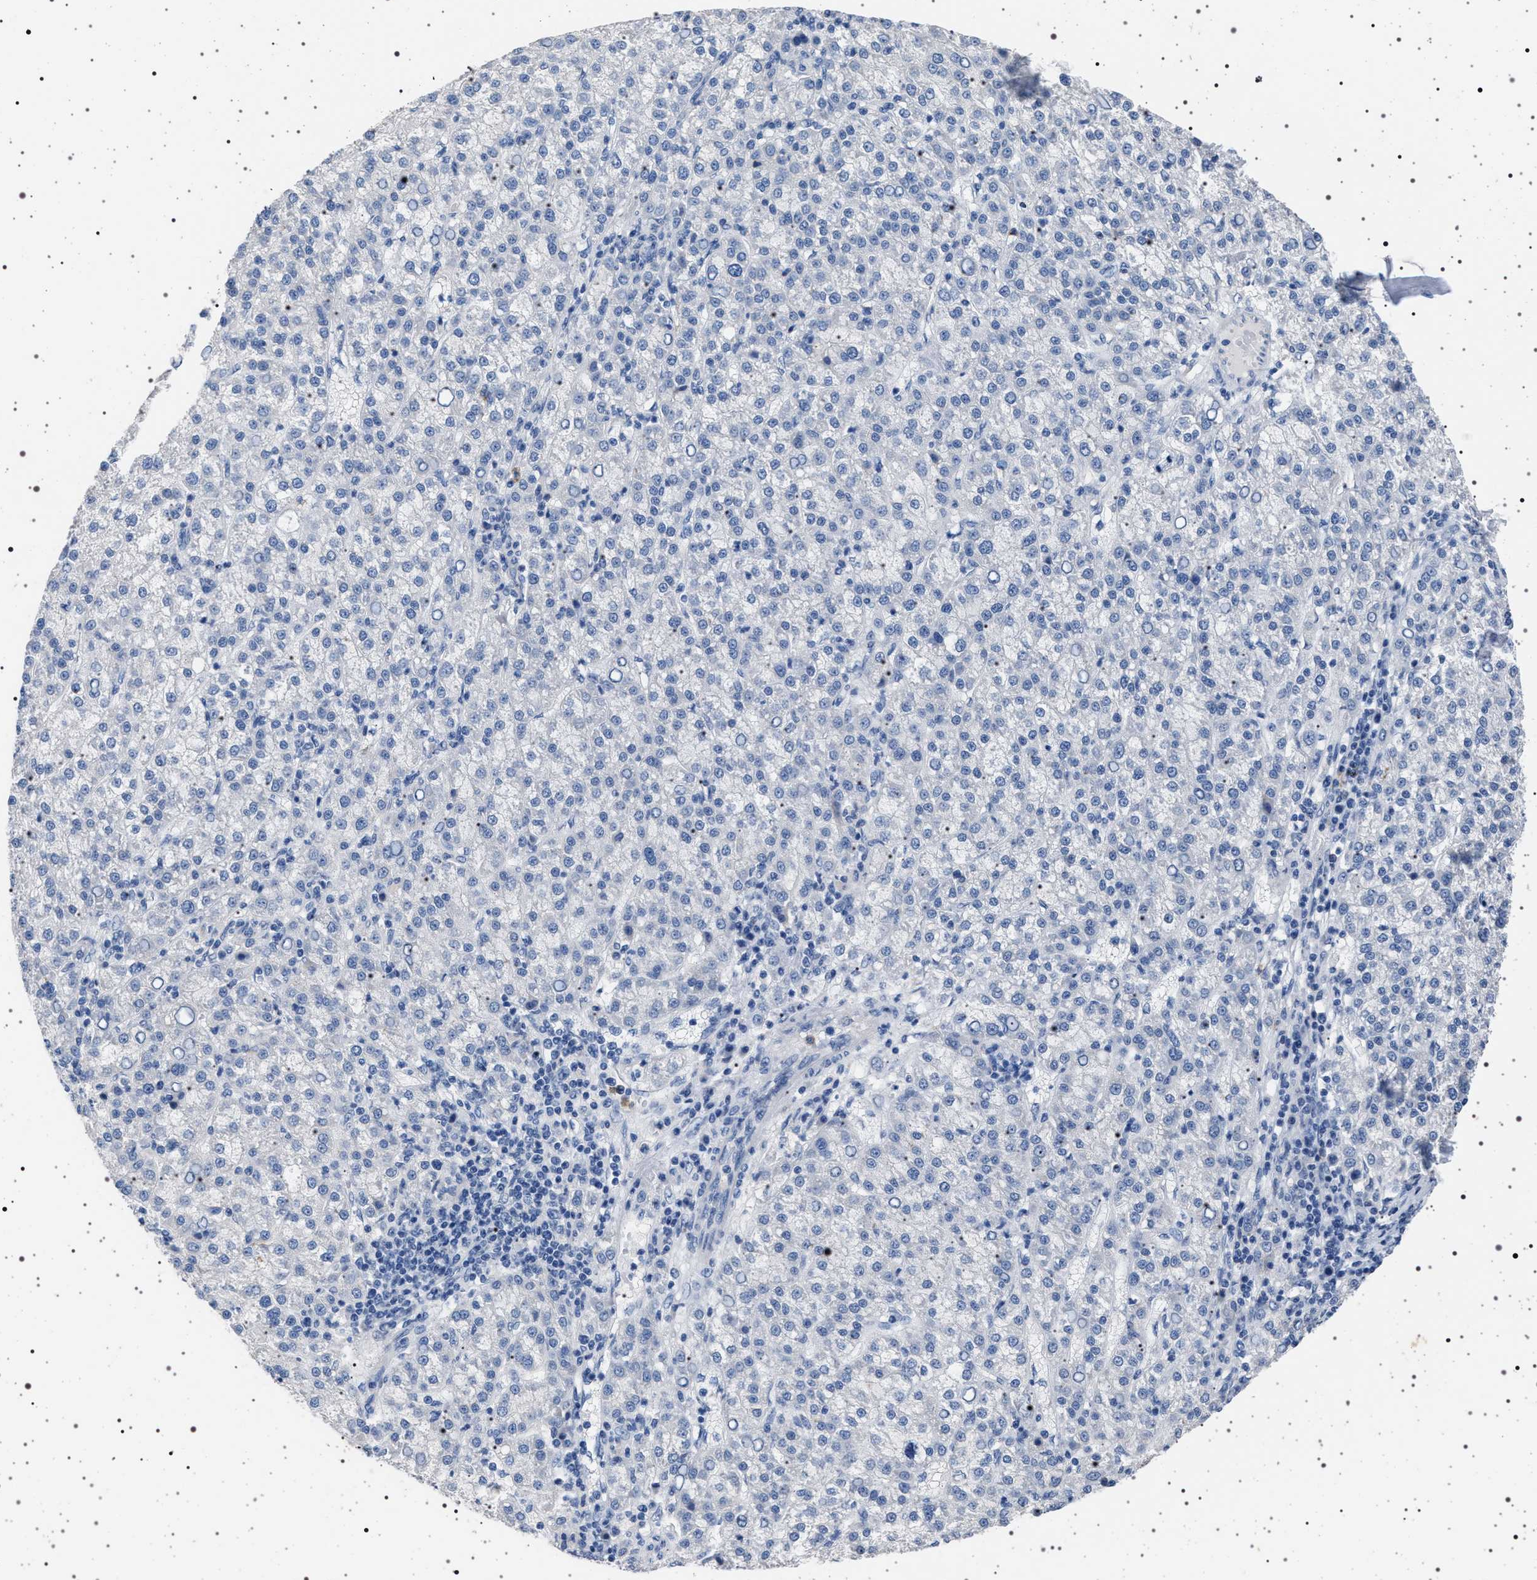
{"staining": {"intensity": "negative", "quantity": "none", "location": "none"}, "tissue": "liver cancer", "cell_type": "Tumor cells", "image_type": "cancer", "snomed": [{"axis": "morphology", "description": "Carcinoma, Hepatocellular, NOS"}, {"axis": "topography", "description": "Liver"}], "caption": "Immunohistochemistry histopathology image of neoplastic tissue: liver cancer stained with DAB displays no significant protein staining in tumor cells.", "gene": "NAT9", "patient": {"sex": "female", "age": 58}}